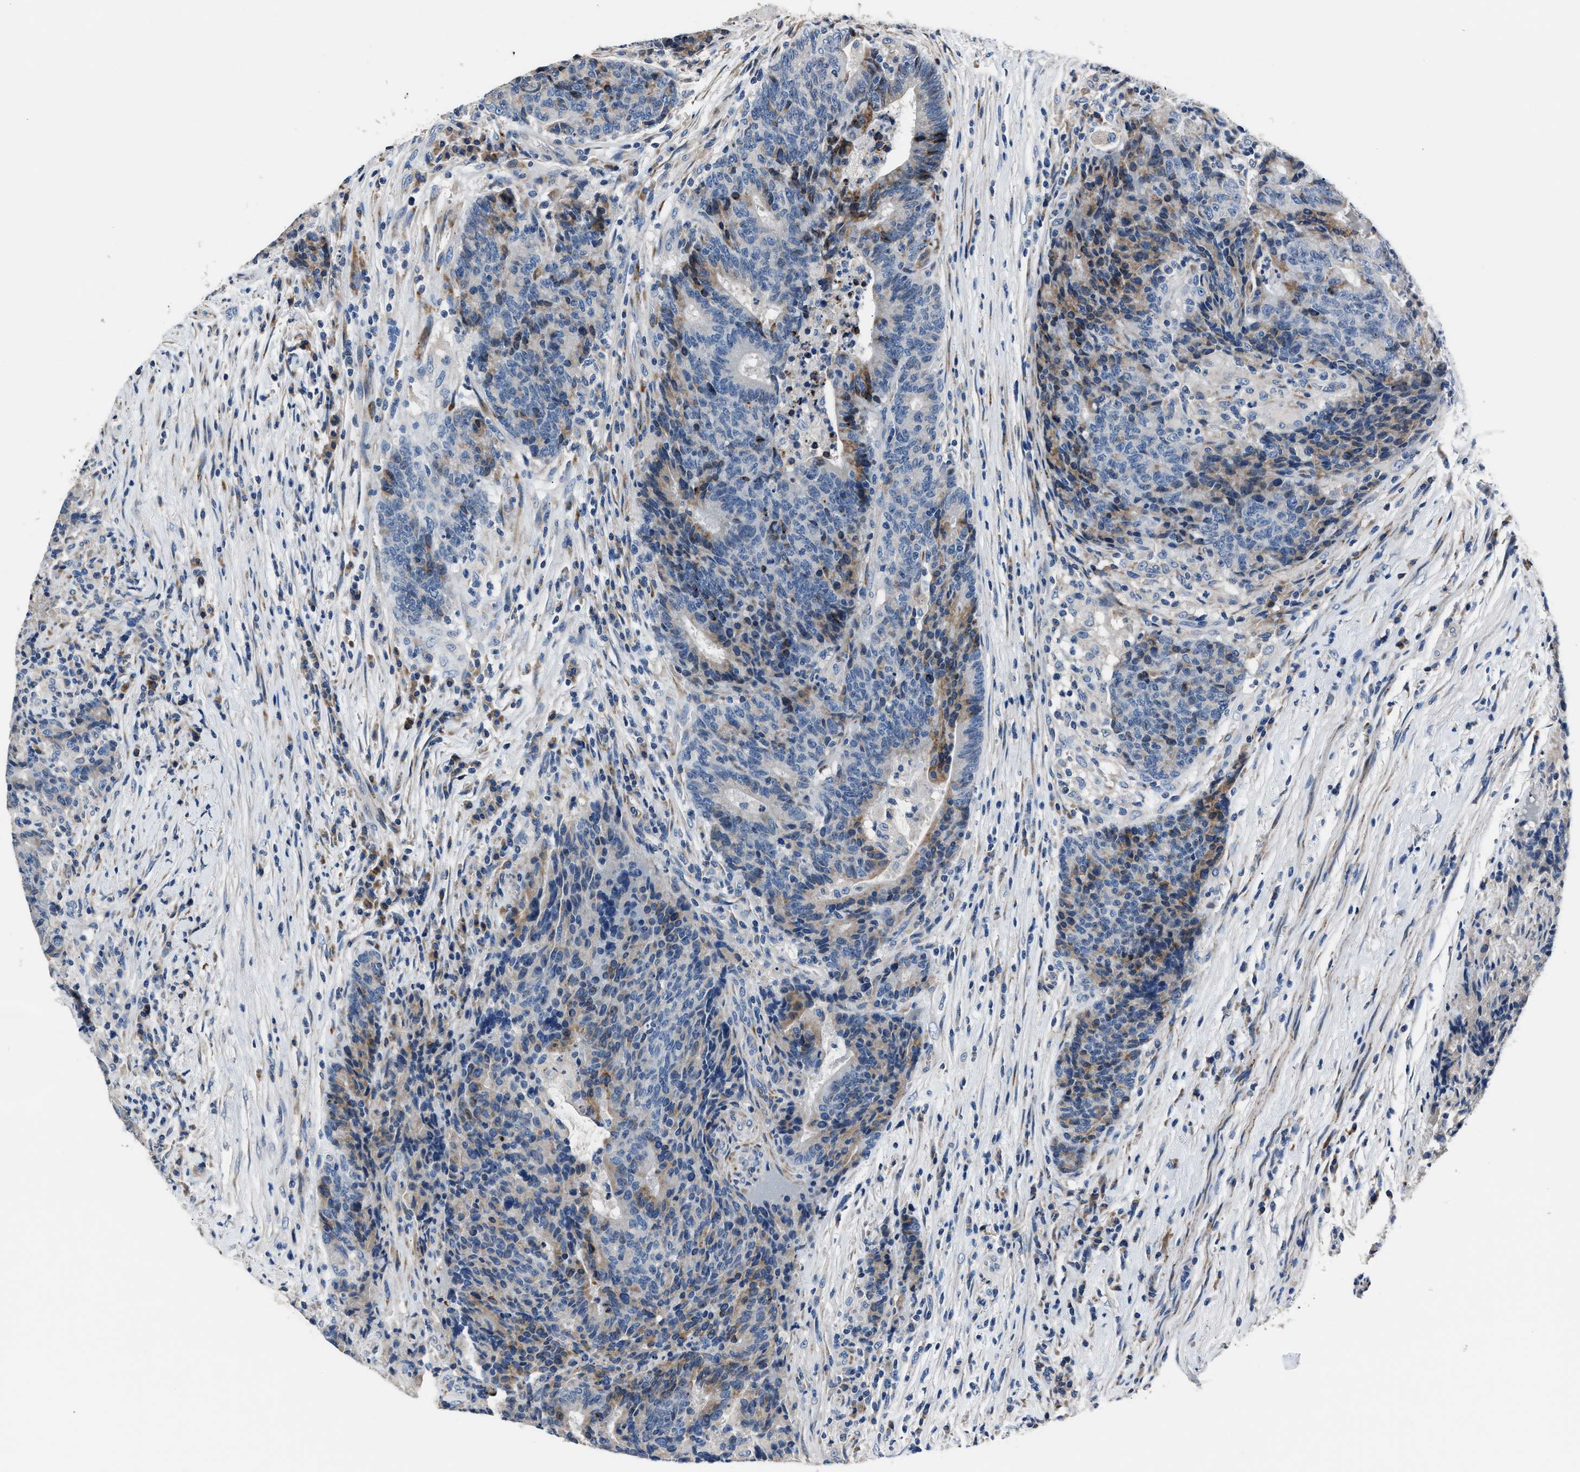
{"staining": {"intensity": "weak", "quantity": "<25%", "location": "cytoplasmic/membranous"}, "tissue": "colorectal cancer", "cell_type": "Tumor cells", "image_type": "cancer", "snomed": [{"axis": "morphology", "description": "Normal tissue, NOS"}, {"axis": "morphology", "description": "Adenocarcinoma, NOS"}, {"axis": "topography", "description": "Colon"}], "caption": "Tumor cells are negative for brown protein staining in colorectal cancer.", "gene": "DNAJC24", "patient": {"sex": "female", "age": 75}}